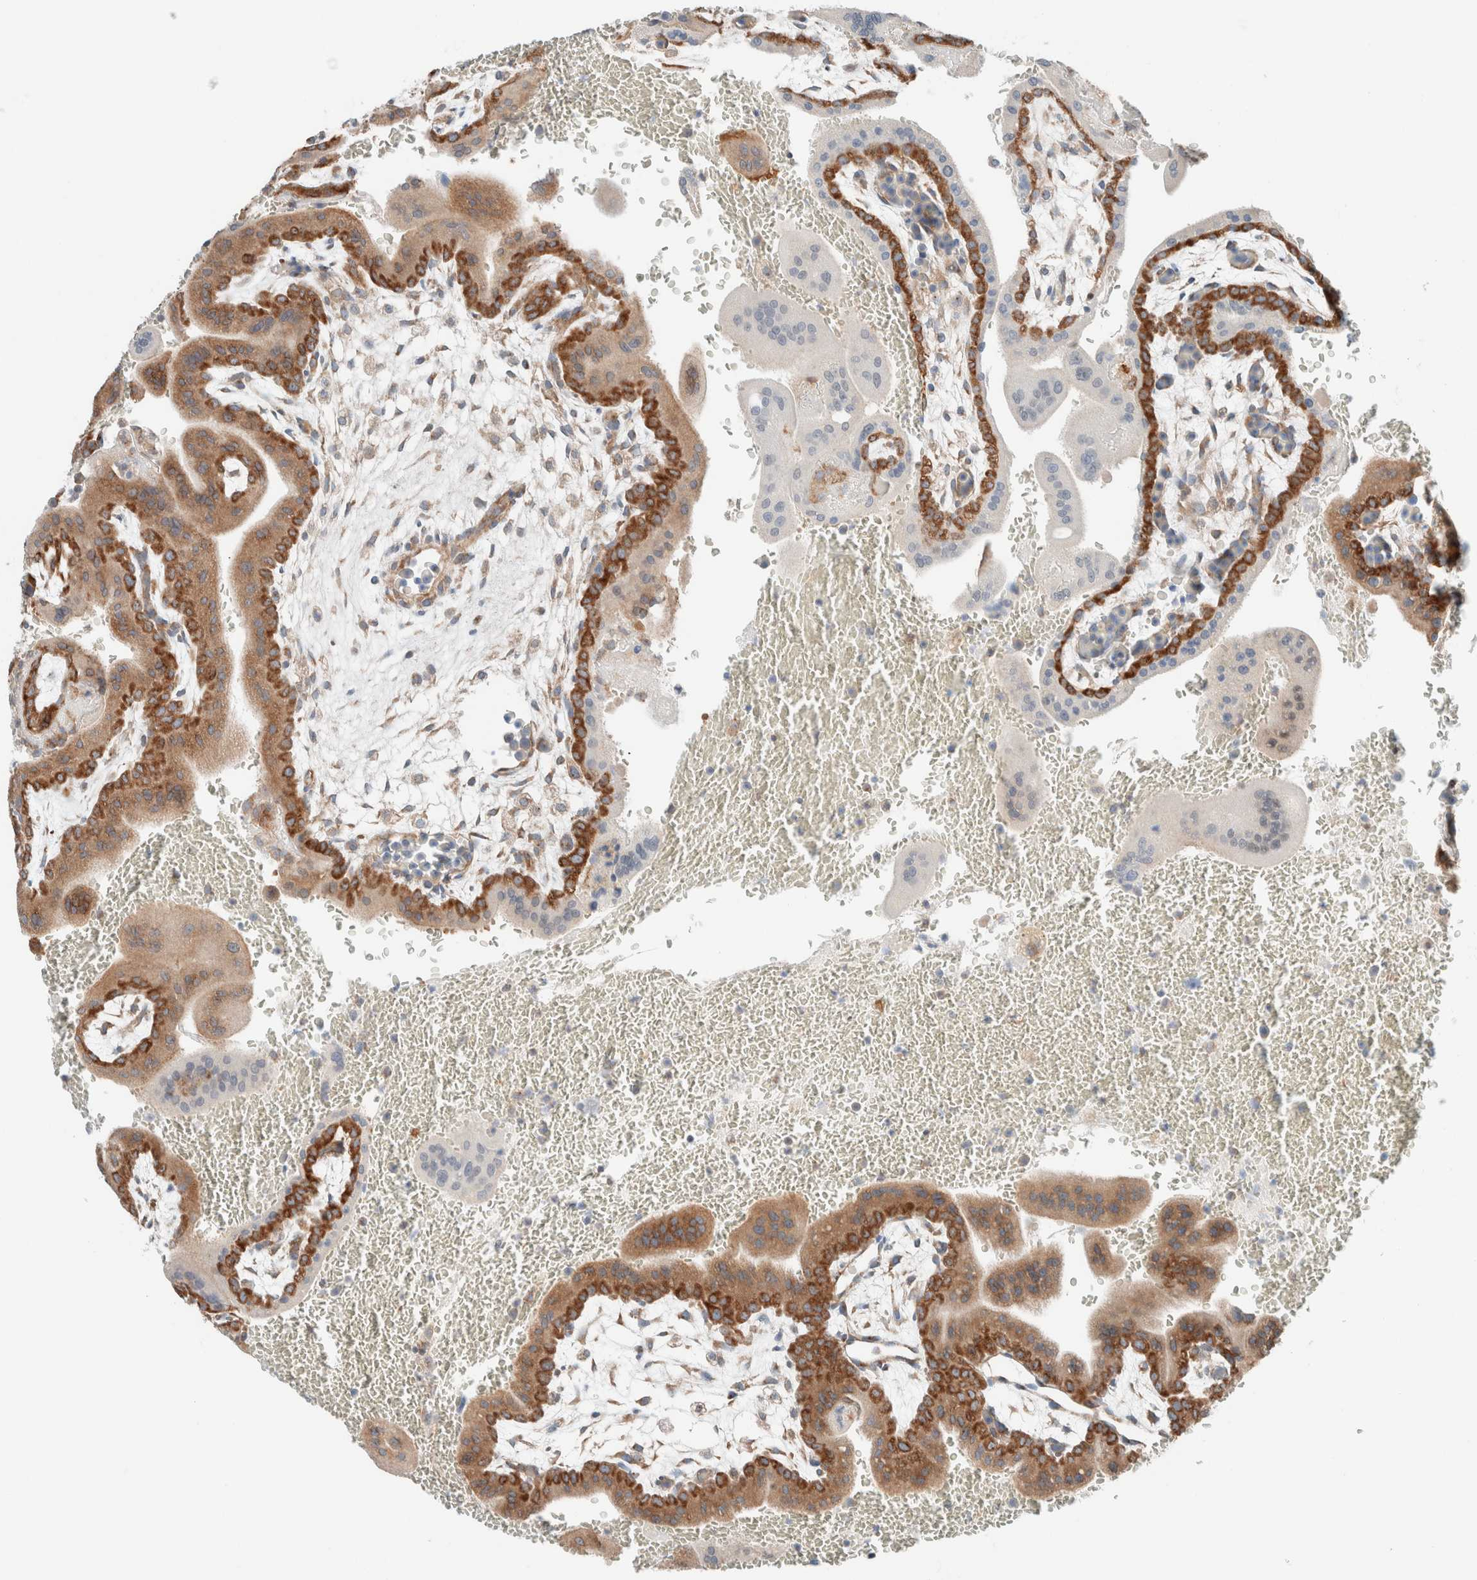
{"staining": {"intensity": "strong", "quantity": "25%-75%", "location": "cytoplasmic/membranous"}, "tissue": "placenta", "cell_type": "Trophoblastic cells", "image_type": "normal", "snomed": [{"axis": "morphology", "description": "Normal tissue, NOS"}, {"axis": "topography", "description": "Placenta"}], "caption": "Strong cytoplasmic/membranous positivity is seen in approximately 25%-75% of trophoblastic cells in unremarkable placenta.", "gene": "CASC3", "patient": {"sex": "female", "age": 35}}